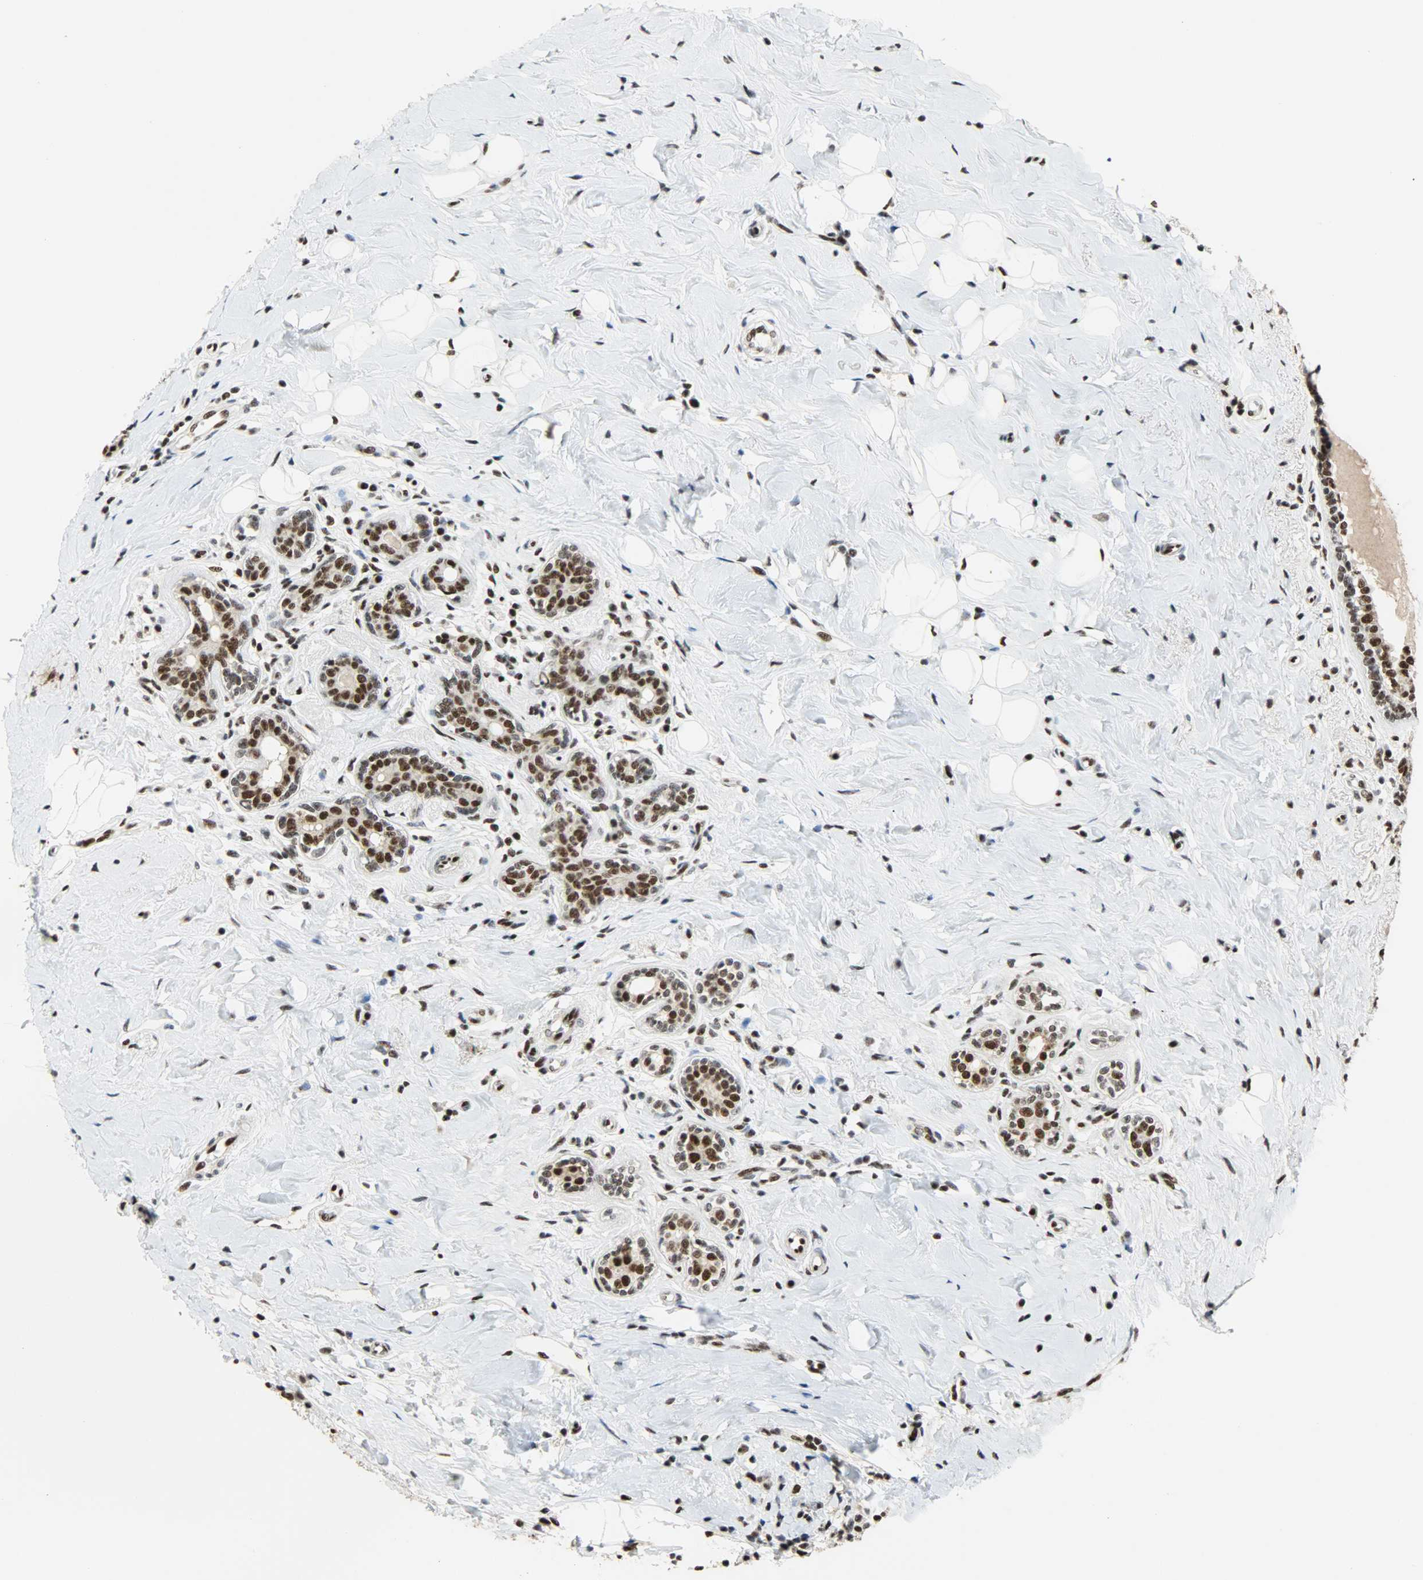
{"staining": {"intensity": "moderate", "quantity": ">75%", "location": "nuclear"}, "tissue": "breast cancer", "cell_type": "Tumor cells", "image_type": "cancer", "snomed": [{"axis": "morphology", "description": "Normal tissue, NOS"}, {"axis": "morphology", "description": "Lobular carcinoma"}, {"axis": "topography", "description": "Breast"}], "caption": "IHC staining of breast lobular carcinoma, which exhibits medium levels of moderate nuclear staining in about >75% of tumor cells indicating moderate nuclear protein staining. The staining was performed using DAB (brown) for protein detection and nuclei were counterstained in hematoxylin (blue).", "gene": "SSB", "patient": {"sex": "female", "age": 47}}